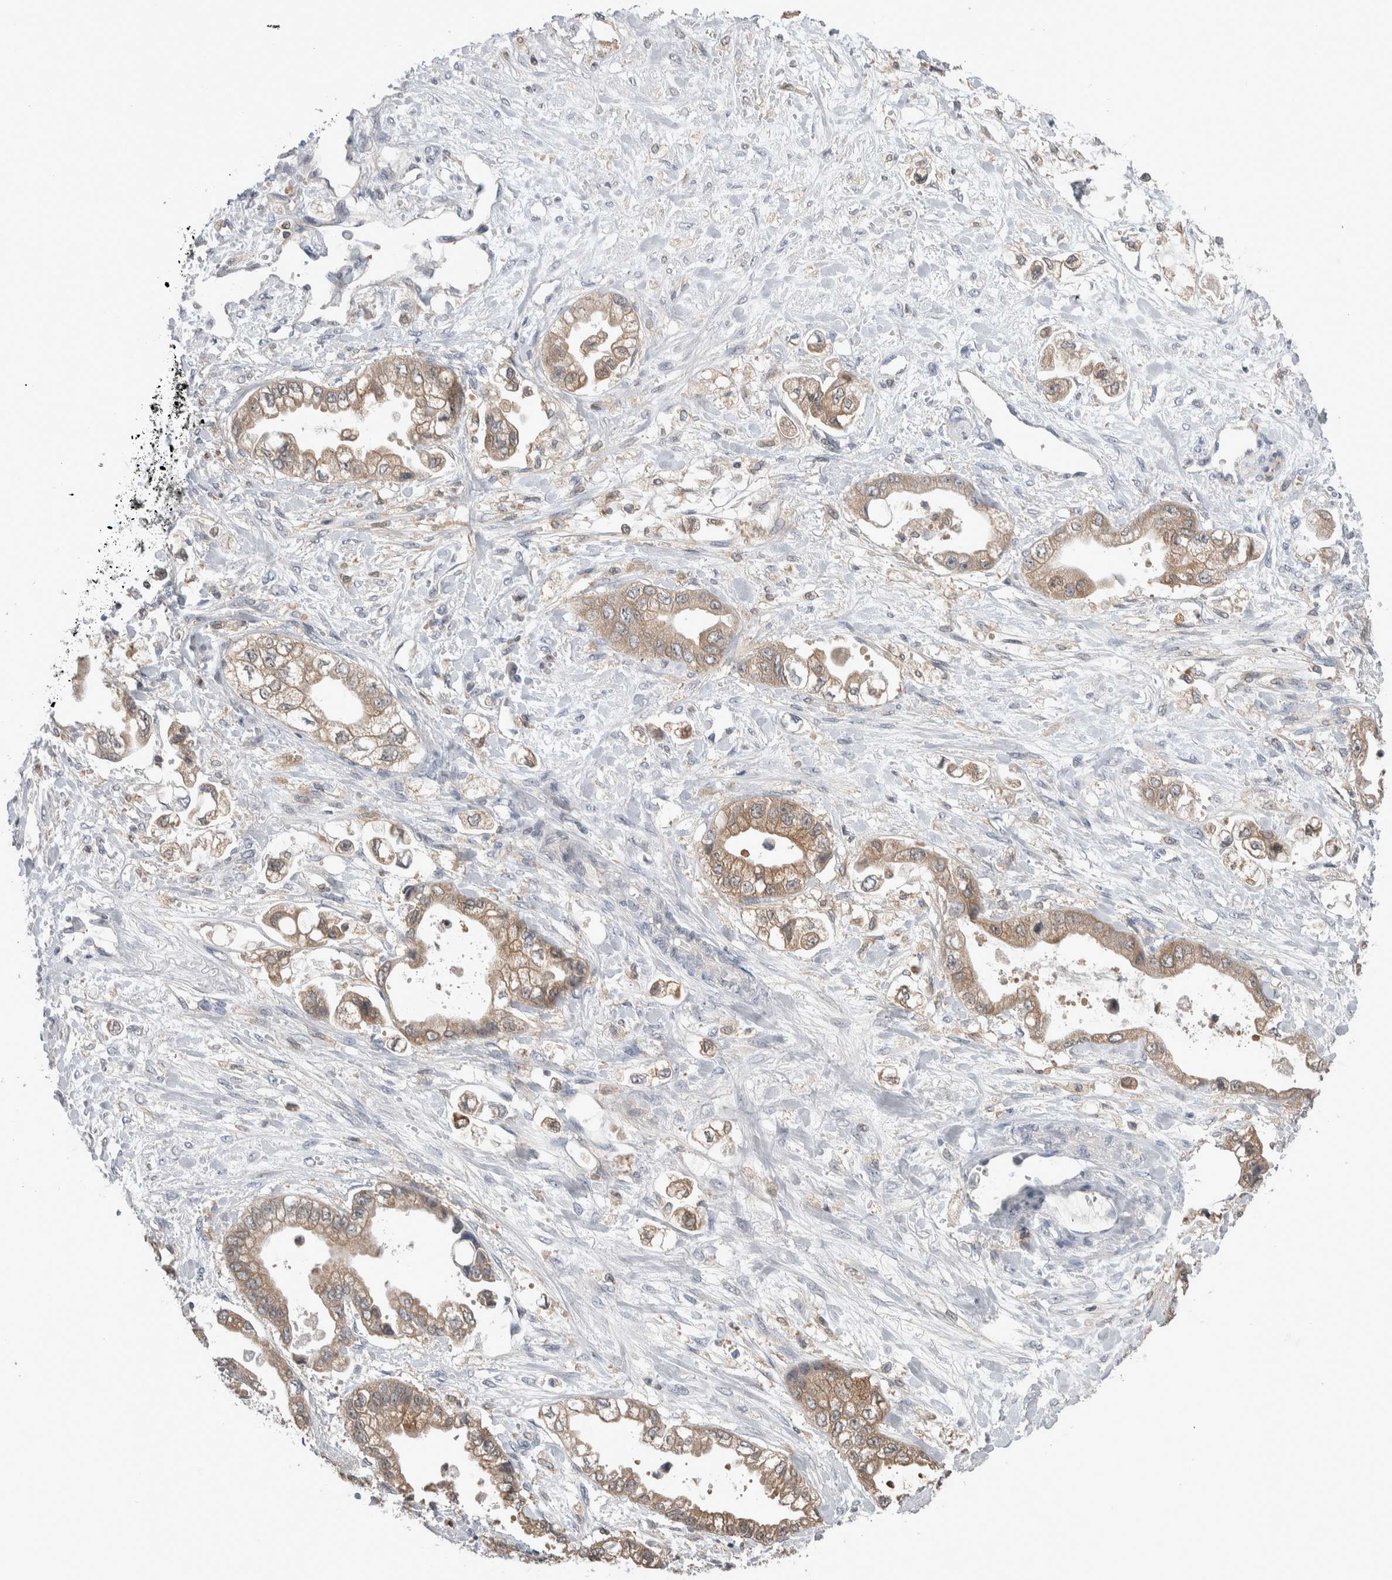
{"staining": {"intensity": "weak", "quantity": ">75%", "location": "cytoplasmic/membranous"}, "tissue": "stomach cancer", "cell_type": "Tumor cells", "image_type": "cancer", "snomed": [{"axis": "morphology", "description": "Adenocarcinoma, NOS"}, {"axis": "topography", "description": "Stomach"}], "caption": "Immunohistochemical staining of stomach cancer shows low levels of weak cytoplasmic/membranous protein positivity in approximately >75% of tumor cells. (Stains: DAB in brown, nuclei in blue, Microscopy: brightfield microscopy at high magnification).", "gene": "HTATIP2", "patient": {"sex": "male", "age": 62}}